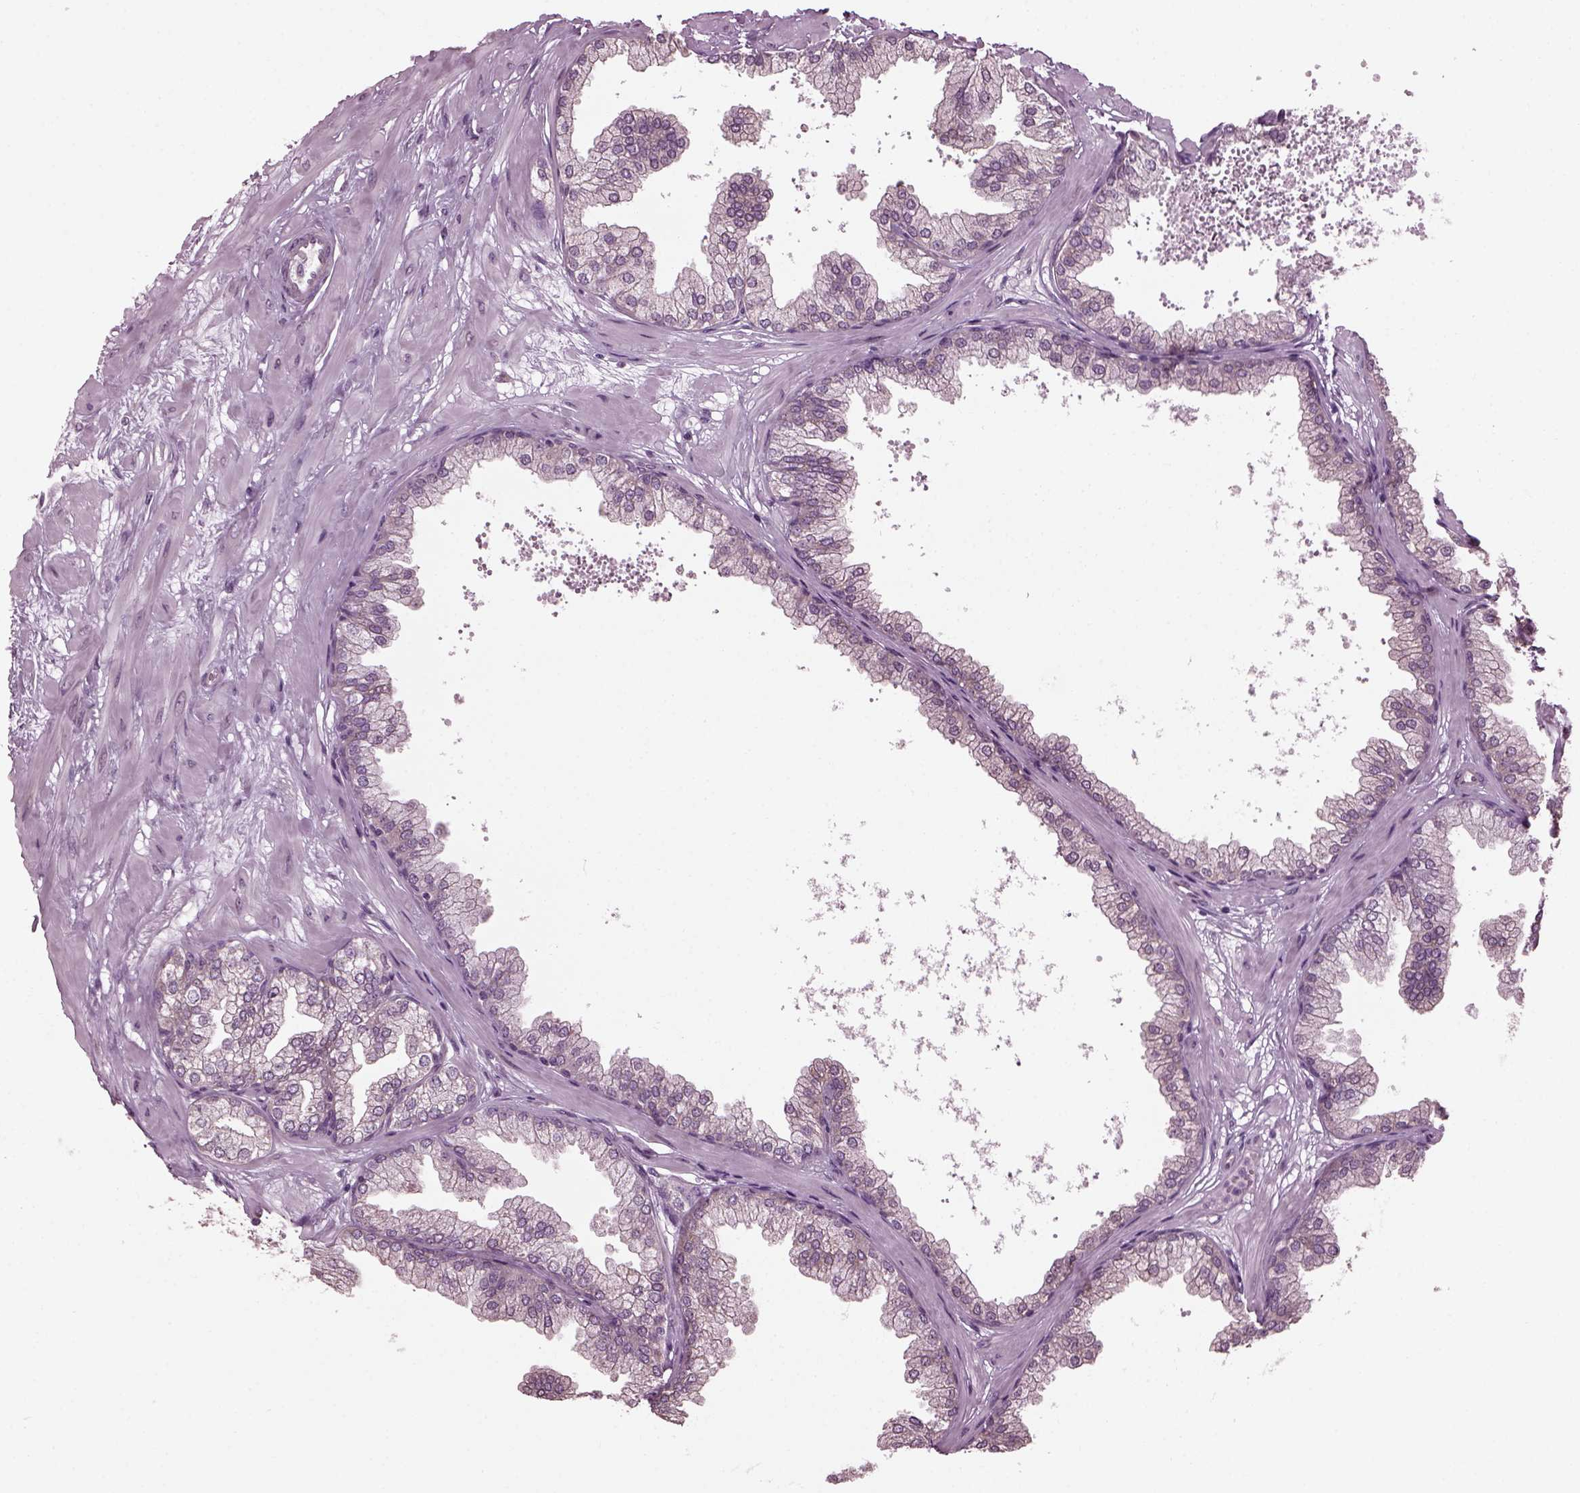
{"staining": {"intensity": "negative", "quantity": "none", "location": "none"}, "tissue": "prostate", "cell_type": "Glandular cells", "image_type": "normal", "snomed": [{"axis": "morphology", "description": "Normal tissue, NOS"}, {"axis": "topography", "description": "Prostate"}], "caption": "This photomicrograph is of benign prostate stained with immunohistochemistry (IHC) to label a protein in brown with the nuclei are counter-stained blue. There is no staining in glandular cells. The staining was performed using DAB to visualize the protein expression in brown, while the nuclei were stained in blue with hematoxylin (Magnification: 20x).", "gene": "CABP5", "patient": {"sex": "male", "age": 37}}